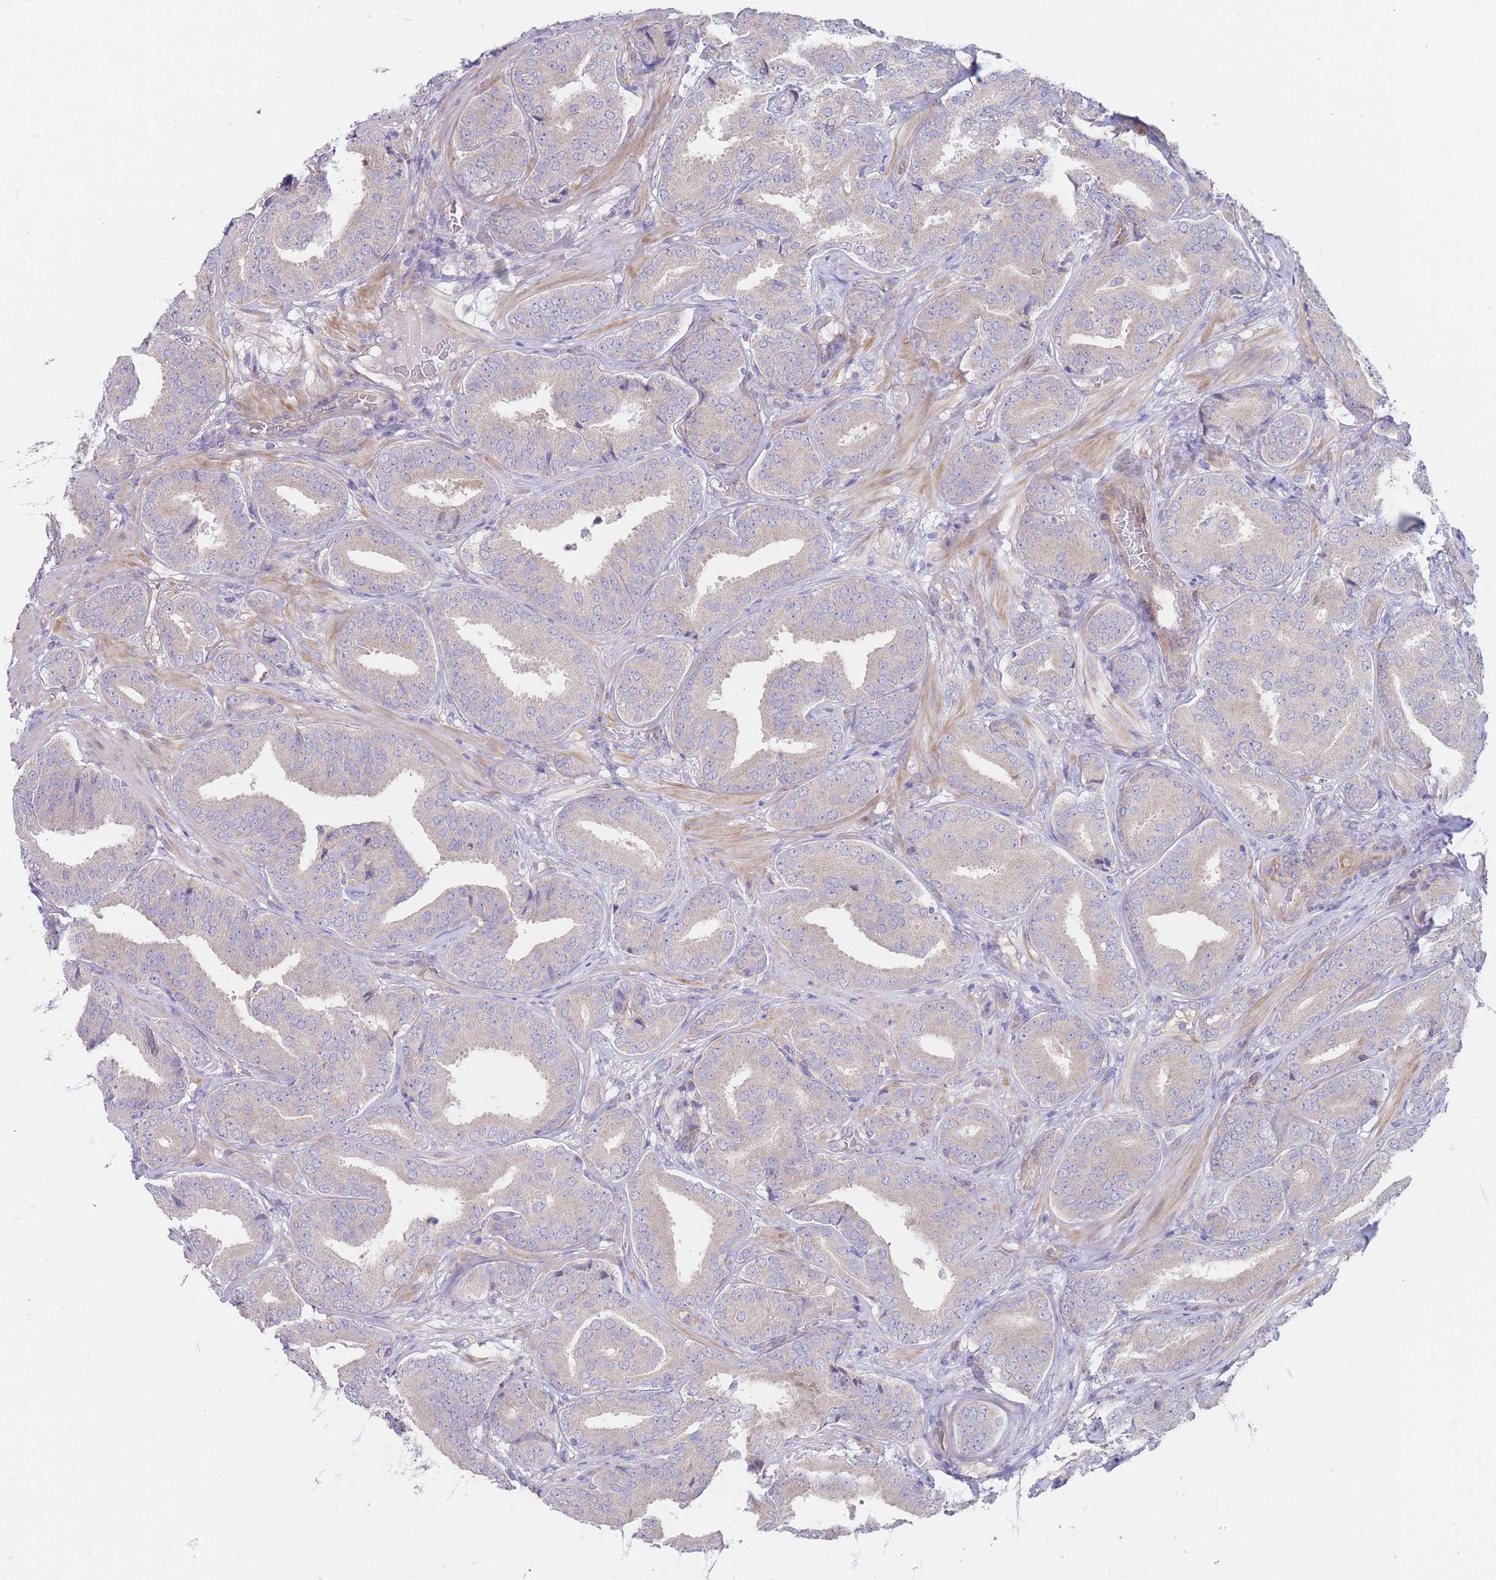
{"staining": {"intensity": "negative", "quantity": "none", "location": "none"}, "tissue": "prostate cancer", "cell_type": "Tumor cells", "image_type": "cancer", "snomed": [{"axis": "morphology", "description": "Adenocarcinoma, High grade"}, {"axis": "topography", "description": "Prostate"}], "caption": "The micrograph shows no staining of tumor cells in prostate high-grade adenocarcinoma.", "gene": "ZNF281", "patient": {"sex": "male", "age": 63}}